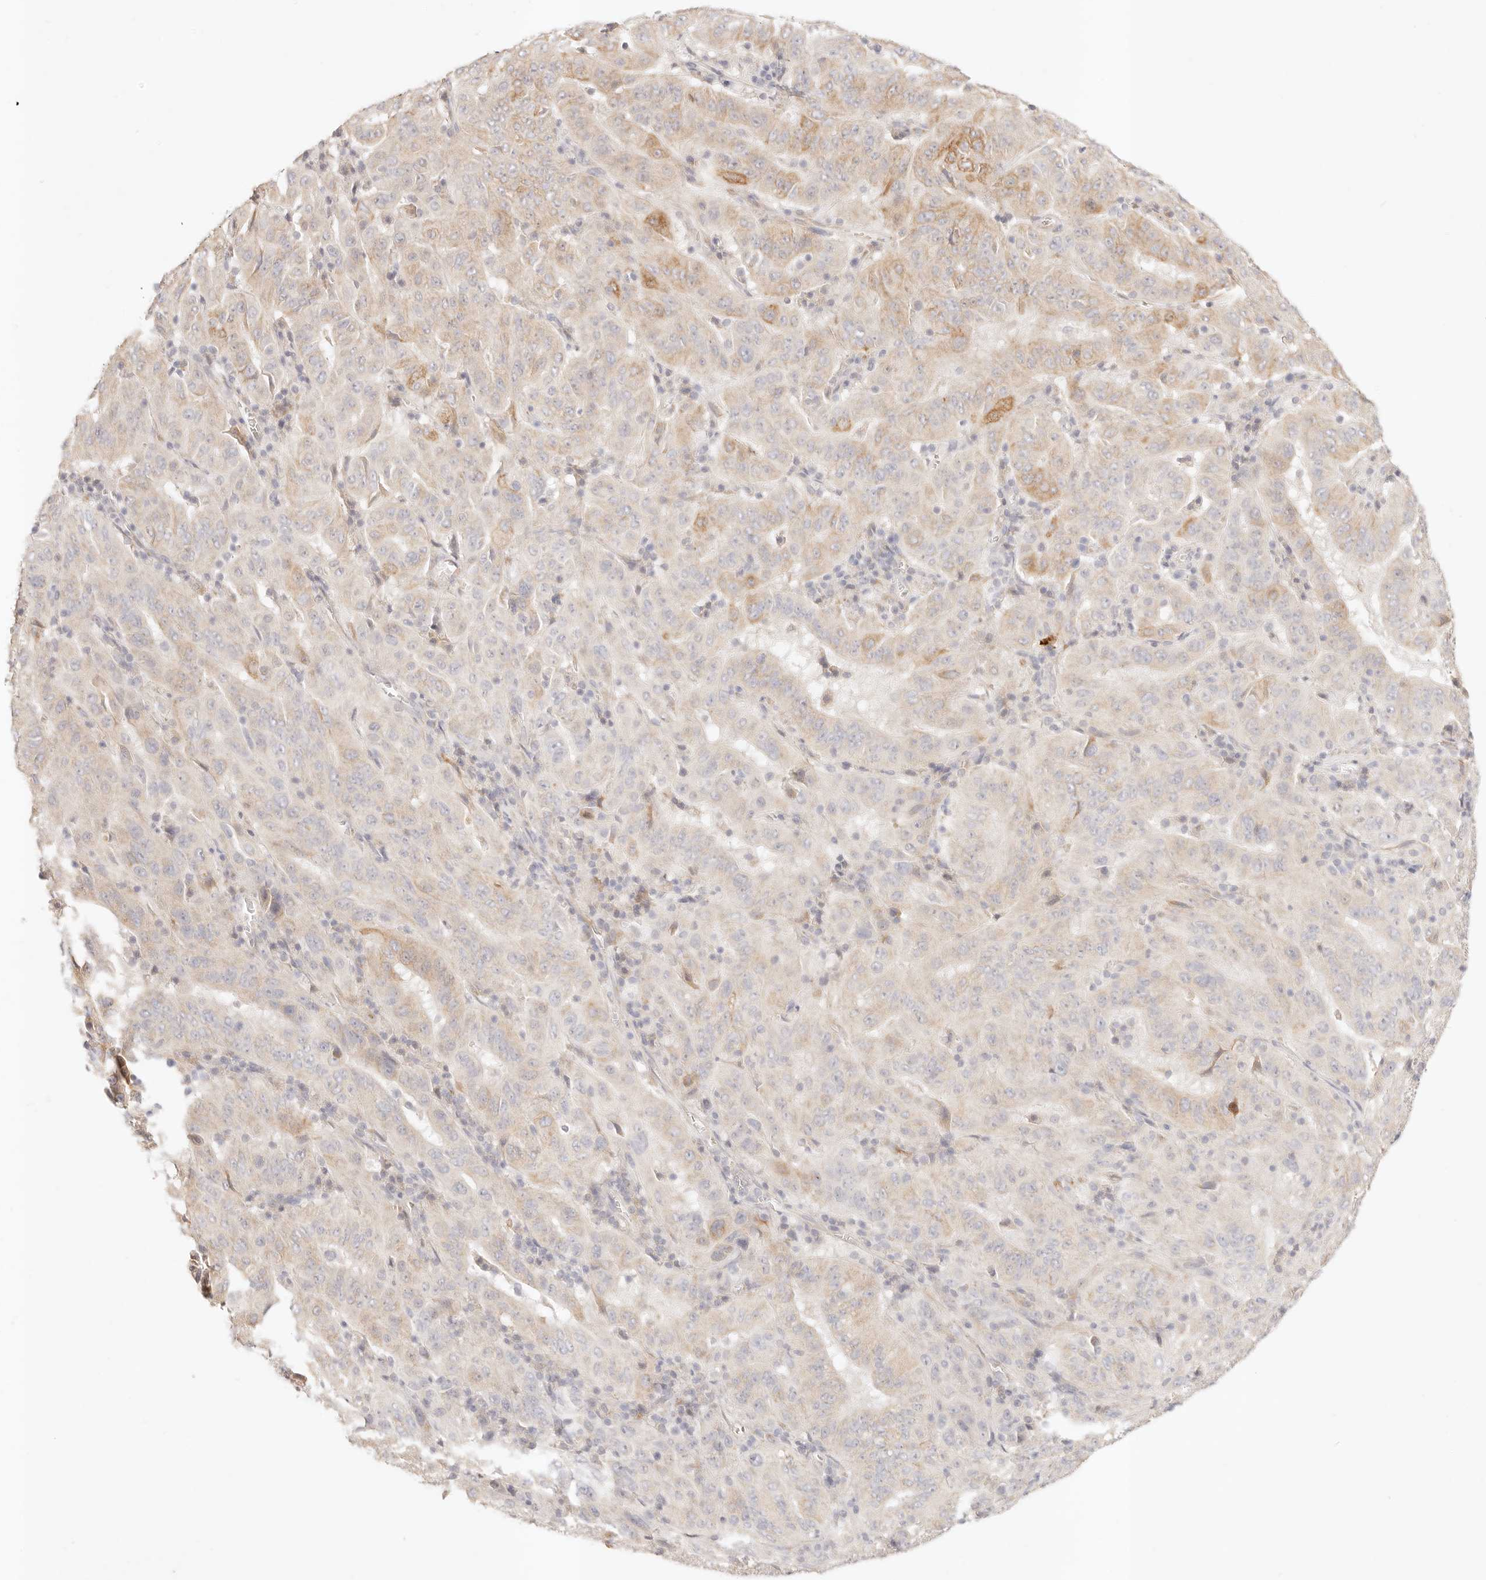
{"staining": {"intensity": "moderate", "quantity": "<25%", "location": "cytoplasmic/membranous"}, "tissue": "pancreatic cancer", "cell_type": "Tumor cells", "image_type": "cancer", "snomed": [{"axis": "morphology", "description": "Adenocarcinoma, NOS"}, {"axis": "topography", "description": "Pancreas"}], "caption": "DAB (3,3'-diaminobenzidine) immunohistochemical staining of human adenocarcinoma (pancreatic) demonstrates moderate cytoplasmic/membranous protein staining in approximately <25% of tumor cells.", "gene": "GPR156", "patient": {"sex": "male", "age": 63}}